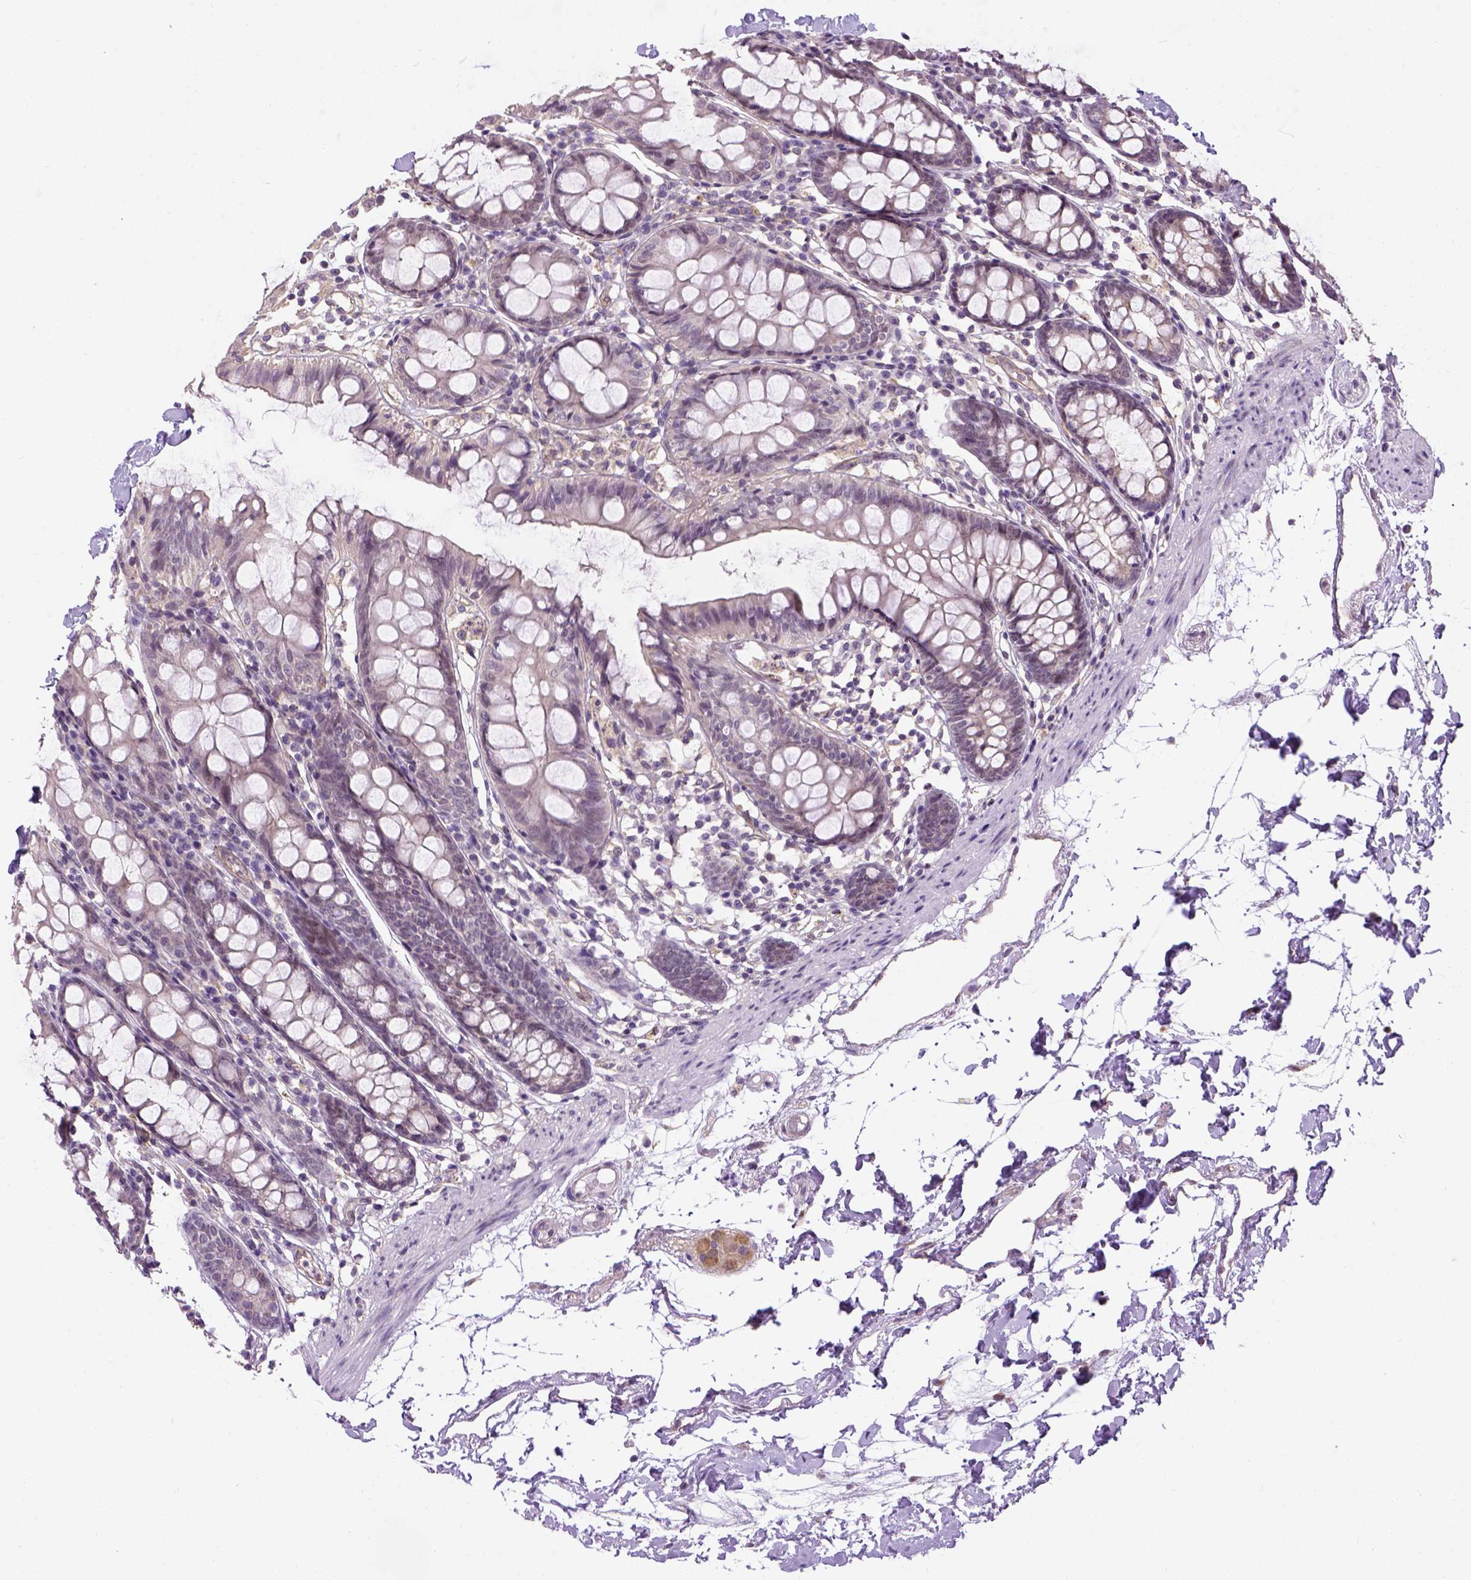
{"staining": {"intensity": "negative", "quantity": "none", "location": "none"}, "tissue": "colon", "cell_type": "Endothelial cells", "image_type": "normal", "snomed": [{"axis": "morphology", "description": "Normal tissue, NOS"}, {"axis": "topography", "description": "Colon"}], "caption": "Endothelial cells are negative for protein expression in normal human colon.", "gene": "KAZN", "patient": {"sex": "female", "age": 84}}